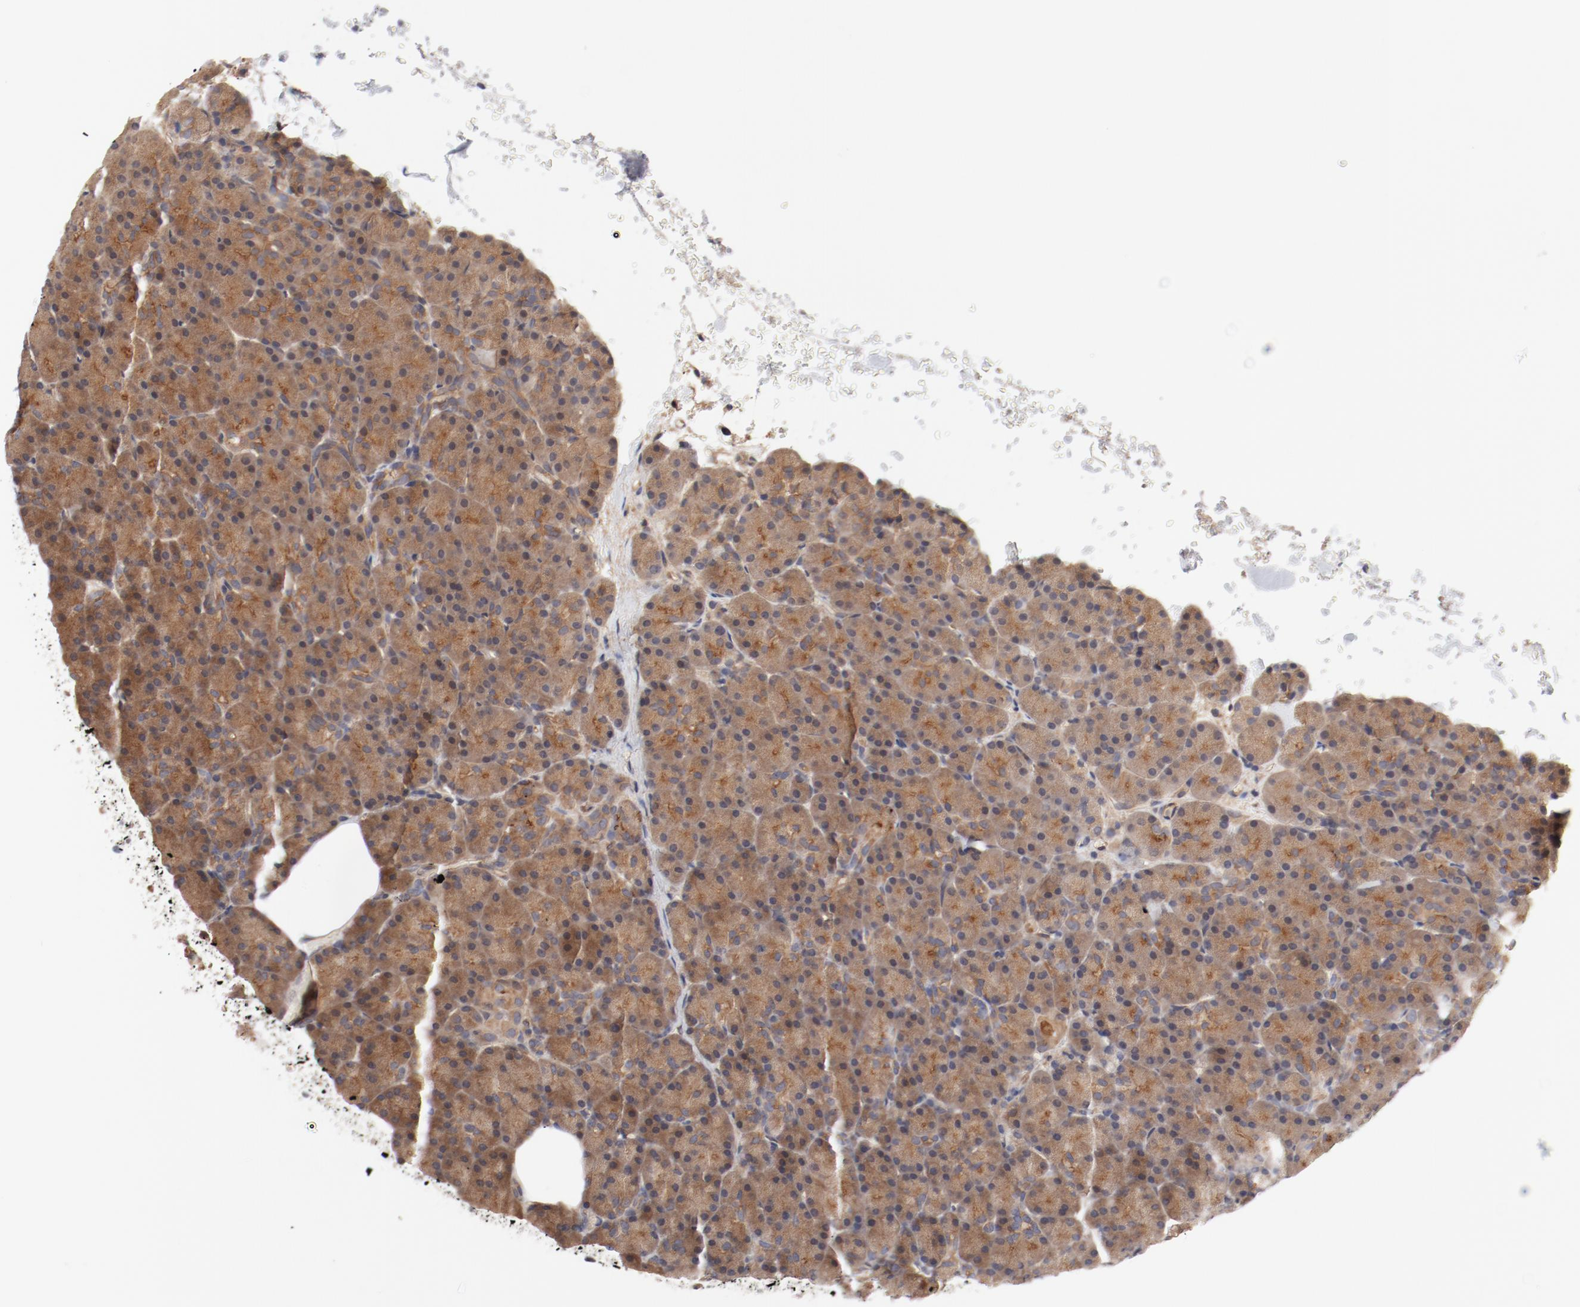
{"staining": {"intensity": "moderate", "quantity": ">75%", "location": "cytoplasmic/membranous"}, "tissue": "pancreas", "cell_type": "Exocrine glandular cells", "image_type": "normal", "snomed": [{"axis": "morphology", "description": "Normal tissue, NOS"}, {"axis": "topography", "description": "Pancreas"}], "caption": "Immunohistochemical staining of unremarkable pancreas shows medium levels of moderate cytoplasmic/membranous expression in approximately >75% of exocrine glandular cells. Nuclei are stained in blue.", "gene": "PITPNM2", "patient": {"sex": "female", "age": 43}}